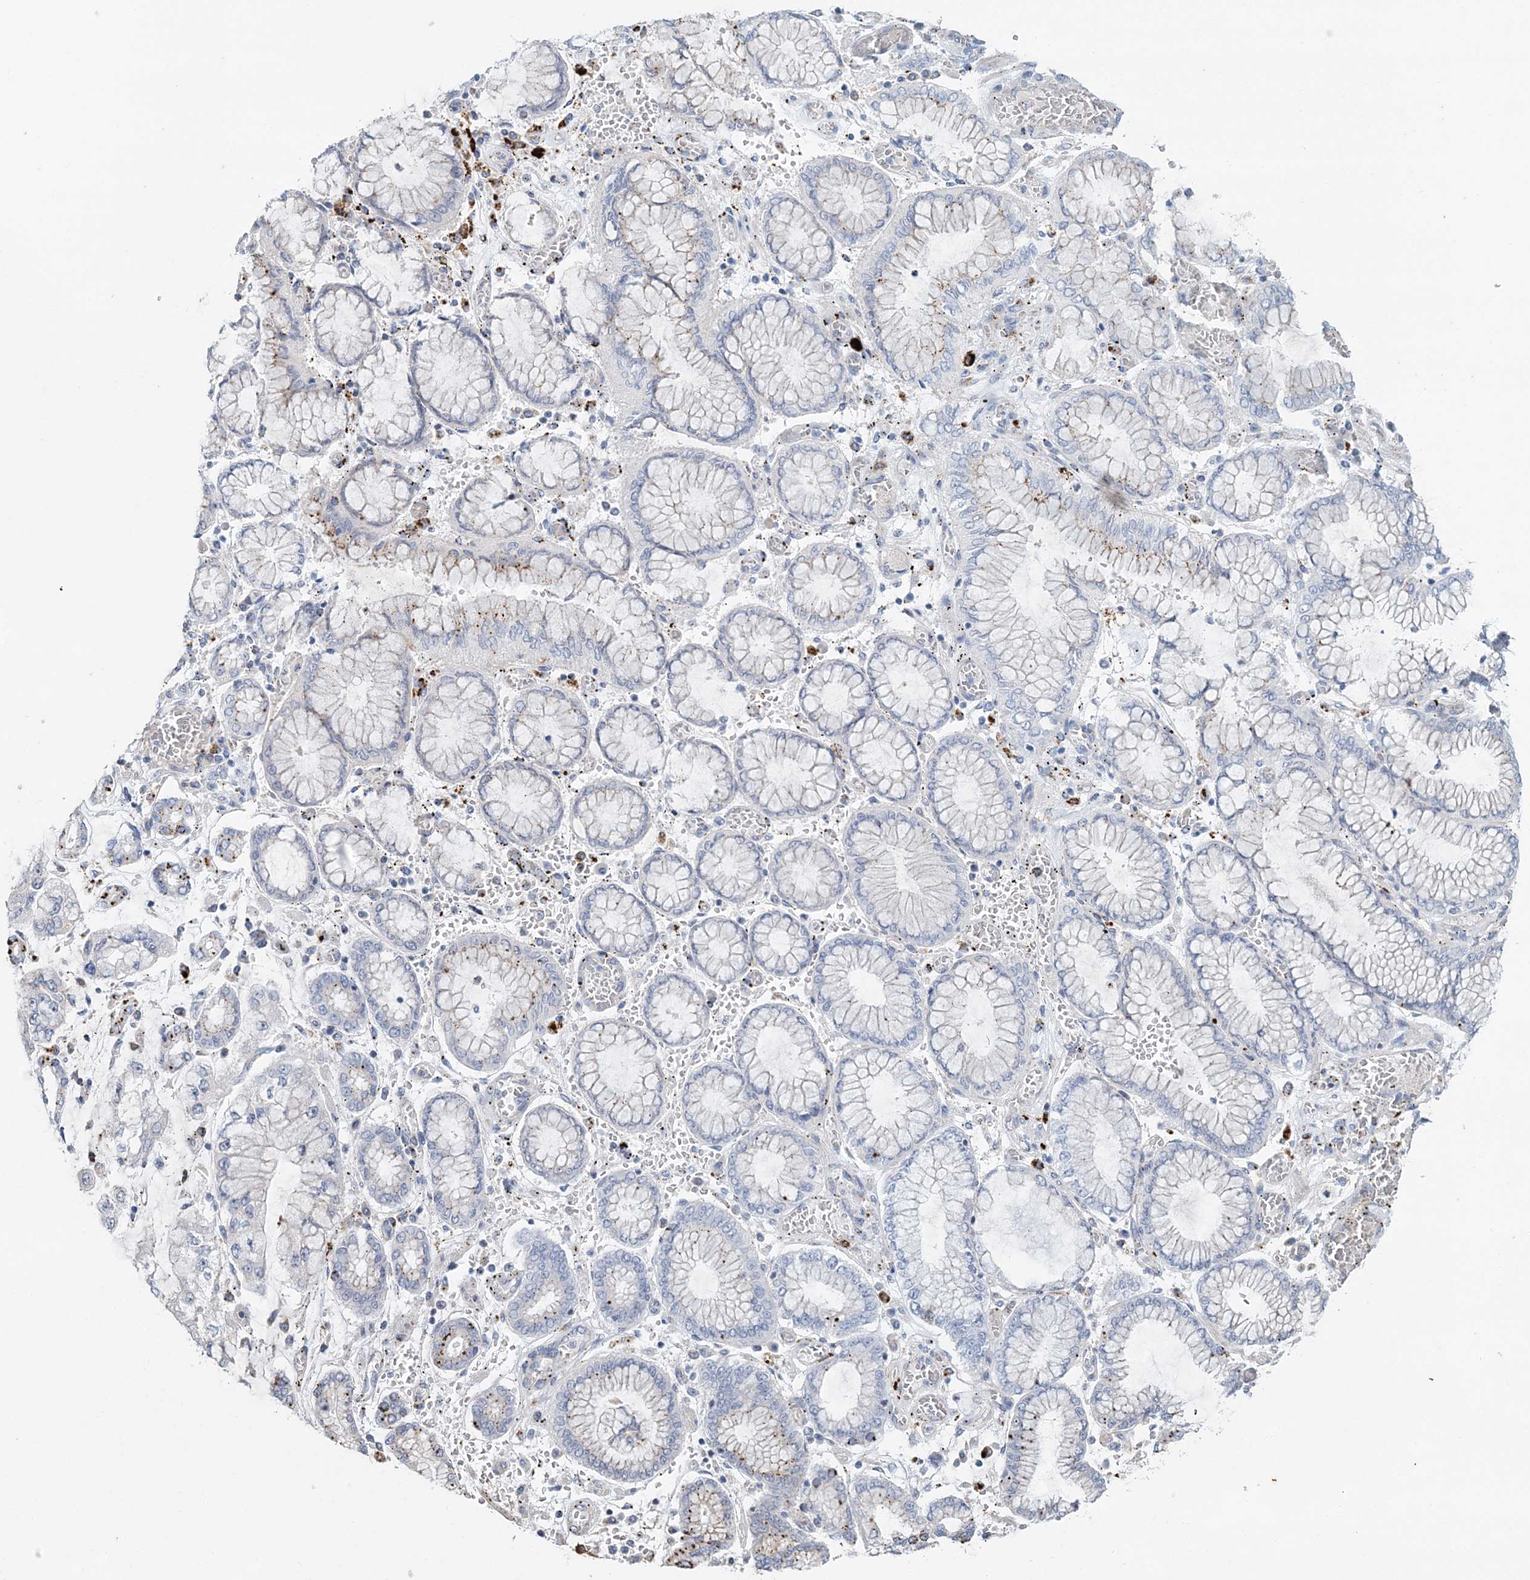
{"staining": {"intensity": "moderate", "quantity": "<25%", "location": "cytoplasmic/membranous"}, "tissue": "stomach cancer", "cell_type": "Tumor cells", "image_type": "cancer", "snomed": [{"axis": "morphology", "description": "Normal tissue, NOS"}, {"axis": "morphology", "description": "Adenocarcinoma, NOS"}, {"axis": "topography", "description": "Stomach, upper"}, {"axis": "topography", "description": "Stomach"}], "caption": "IHC of stomach adenocarcinoma shows low levels of moderate cytoplasmic/membranous positivity in approximately <25% of tumor cells.", "gene": "TPP1", "patient": {"sex": "male", "age": 76}}